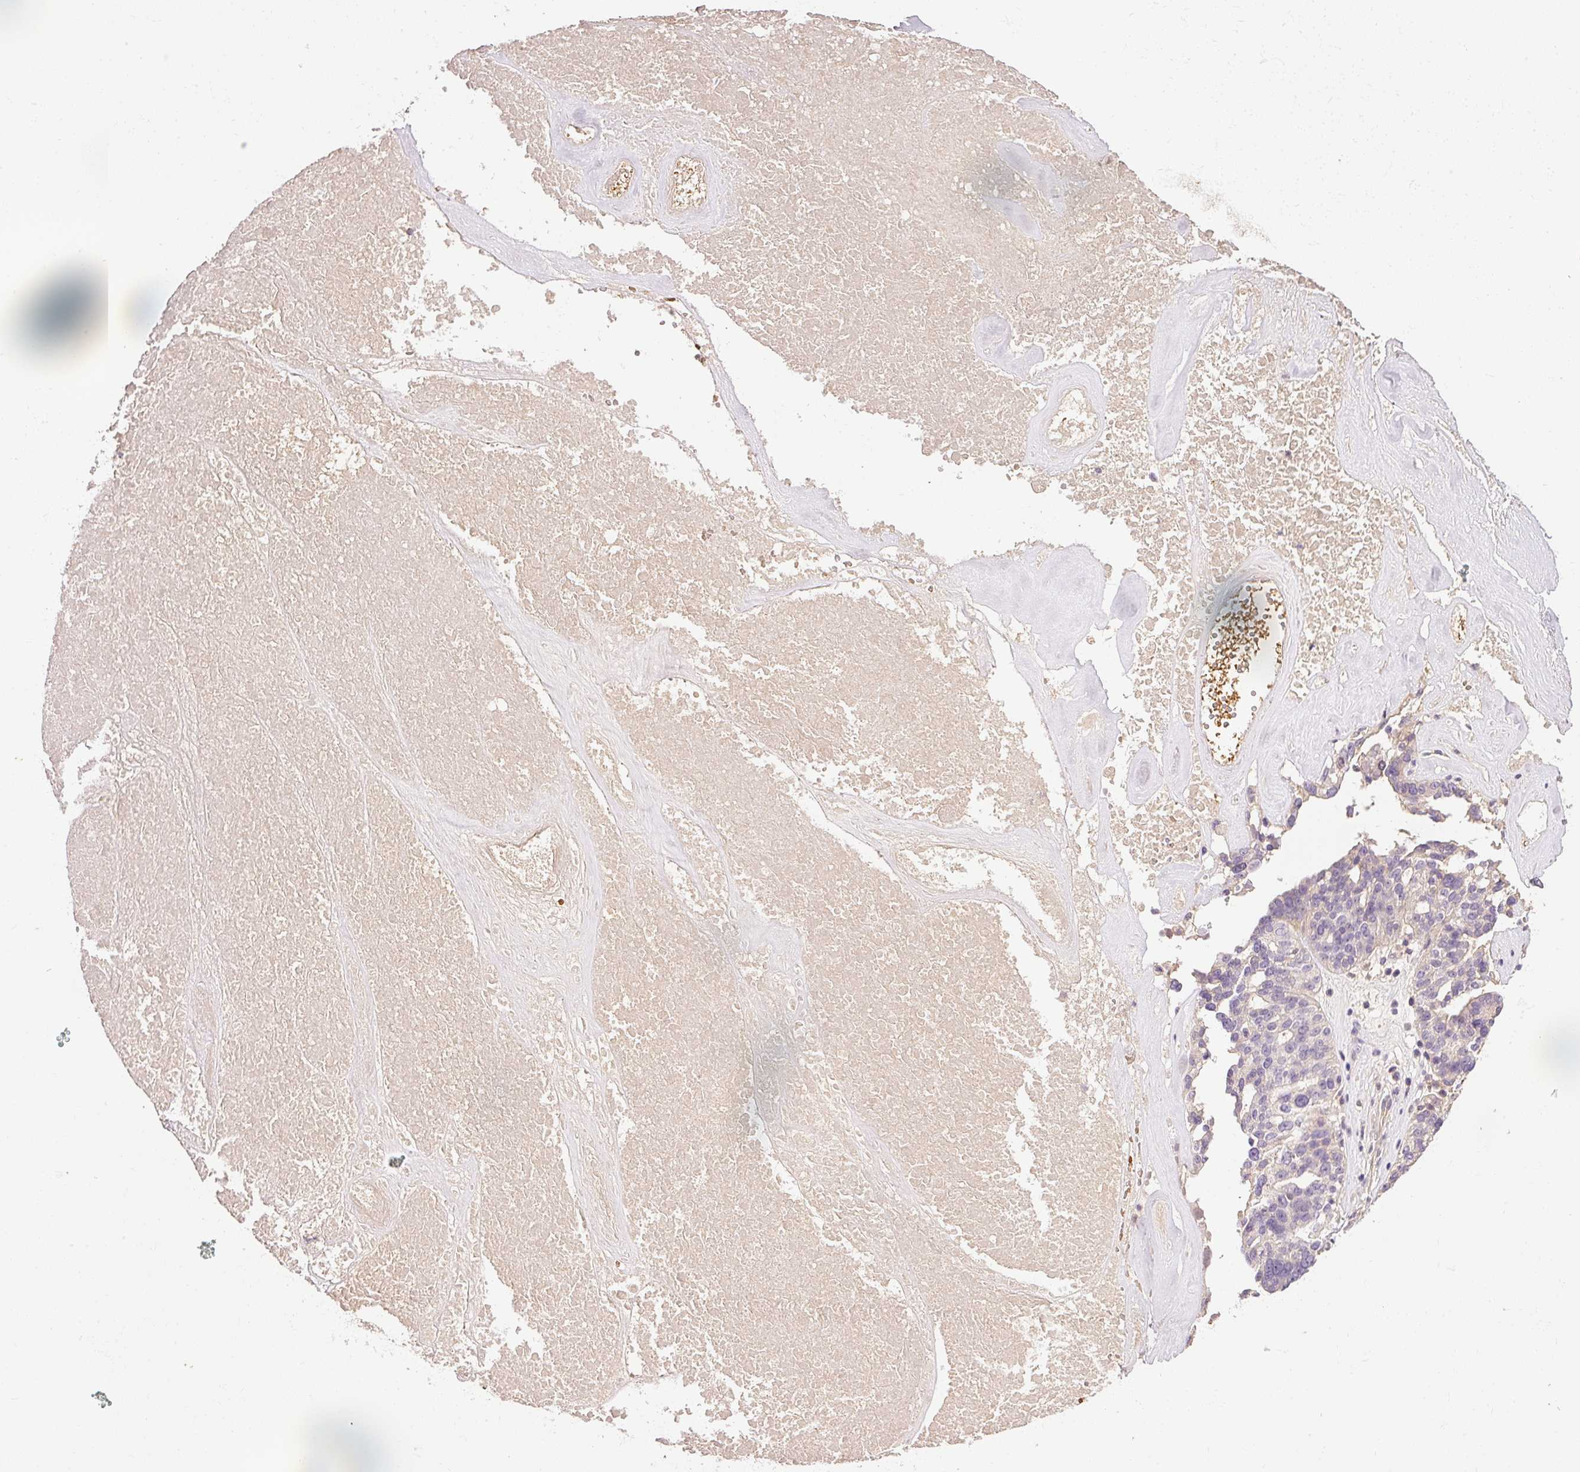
{"staining": {"intensity": "negative", "quantity": "none", "location": "none"}, "tissue": "ovarian cancer", "cell_type": "Tumor cells", "image_type": "cancer", "snomed": [{"axis": "morphology", "description": "Cystadenocarcinoma, serous, NOS"}, {"axis": "topography", "description": "Ovary"}], "caption": "Photomicrograph shows no significant protein positivity in tumor cells of ovarian cancer.", "gene": "CMTM8", "patient": {"sex": "female", "age": 59}}